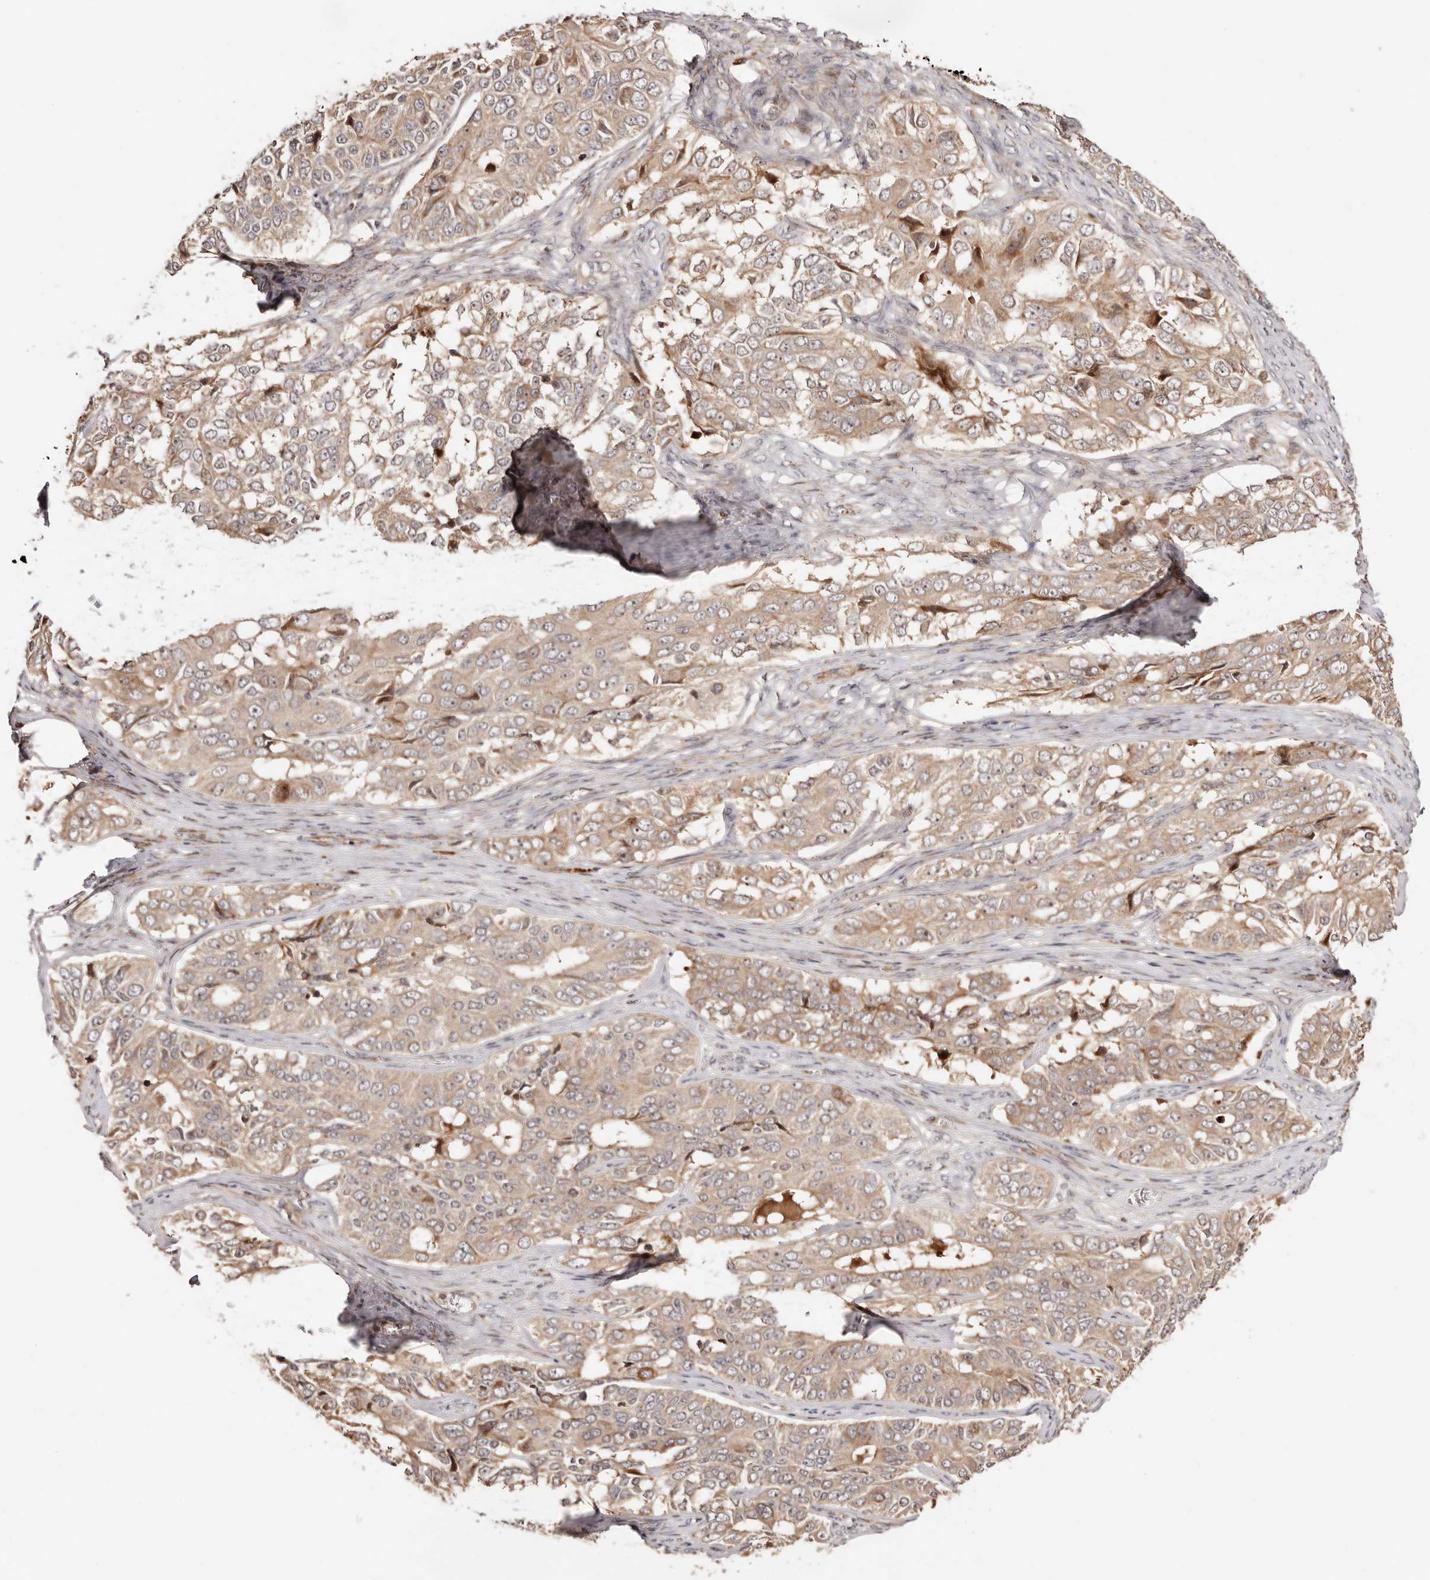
{"staining": {"intensity": "moderate", "quantity": "25%-75%", "location": "cytoplasmic/membranous,nuclear"}, "tissue": "ovarian cancer", "cell_type": "Tumor cells", "image_type": "cancer", "snomed": [{"axis": "morphology", "description": "Carcinoma, endometroid"}, {"axis": "topography", "description": "Ovary"}], "caption": "DAB (3,3'-diaminobenzidine) immunohistochemical staining of ovarian cancer (endometroid carcinoma) displays moderate cytoplasmic/membranous and nuclear protein staining in approximately 25%-75% of tumor cells.", "gene": "PTPN22", "patient": {"sex": "female", "age": 51}}